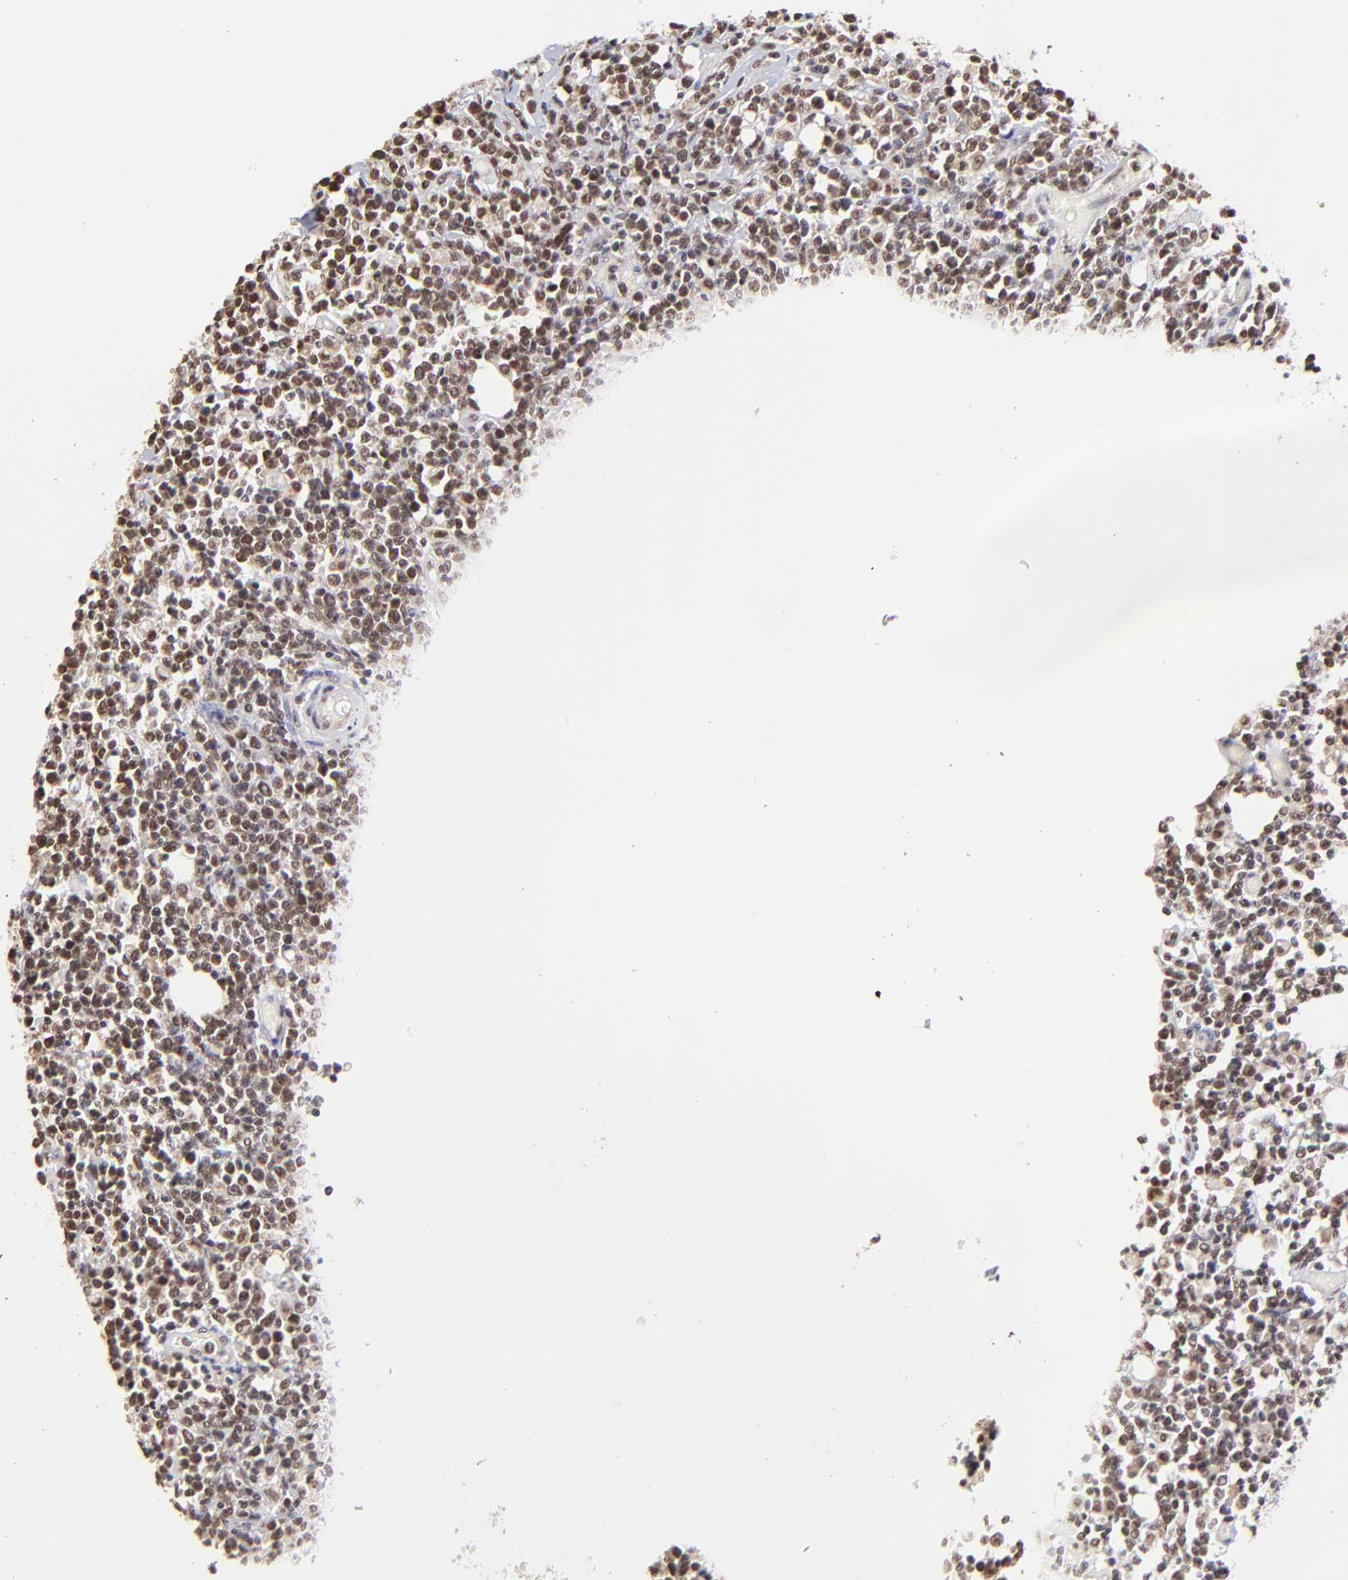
{"staining": {"intensity": "moderate", "quantity": ">75%", "location": "nuclear"}, "tissue": "lymphoma", "cell_type": "Tumor cells", "image_type": "cancer", "snomed": [{"axis": "morphology", "description": "Malignant lymphoma, non-Hodgkin's type, High grade"}, {"axis": "topography", "description": "Colon"}], "caption": "Protein expression analysis of lymphoma displays moderate nuclear staining in about >75% of tumor cells. The staining was performed using DAB (3,3'-diaminobenzidine) to visualize the protein expression in brown, while the nuclei were stained in blue with hematoxylin (Magnification: 20x).", "gene": "ZNF670", "patient": {"sex": "male", "age": 82}}